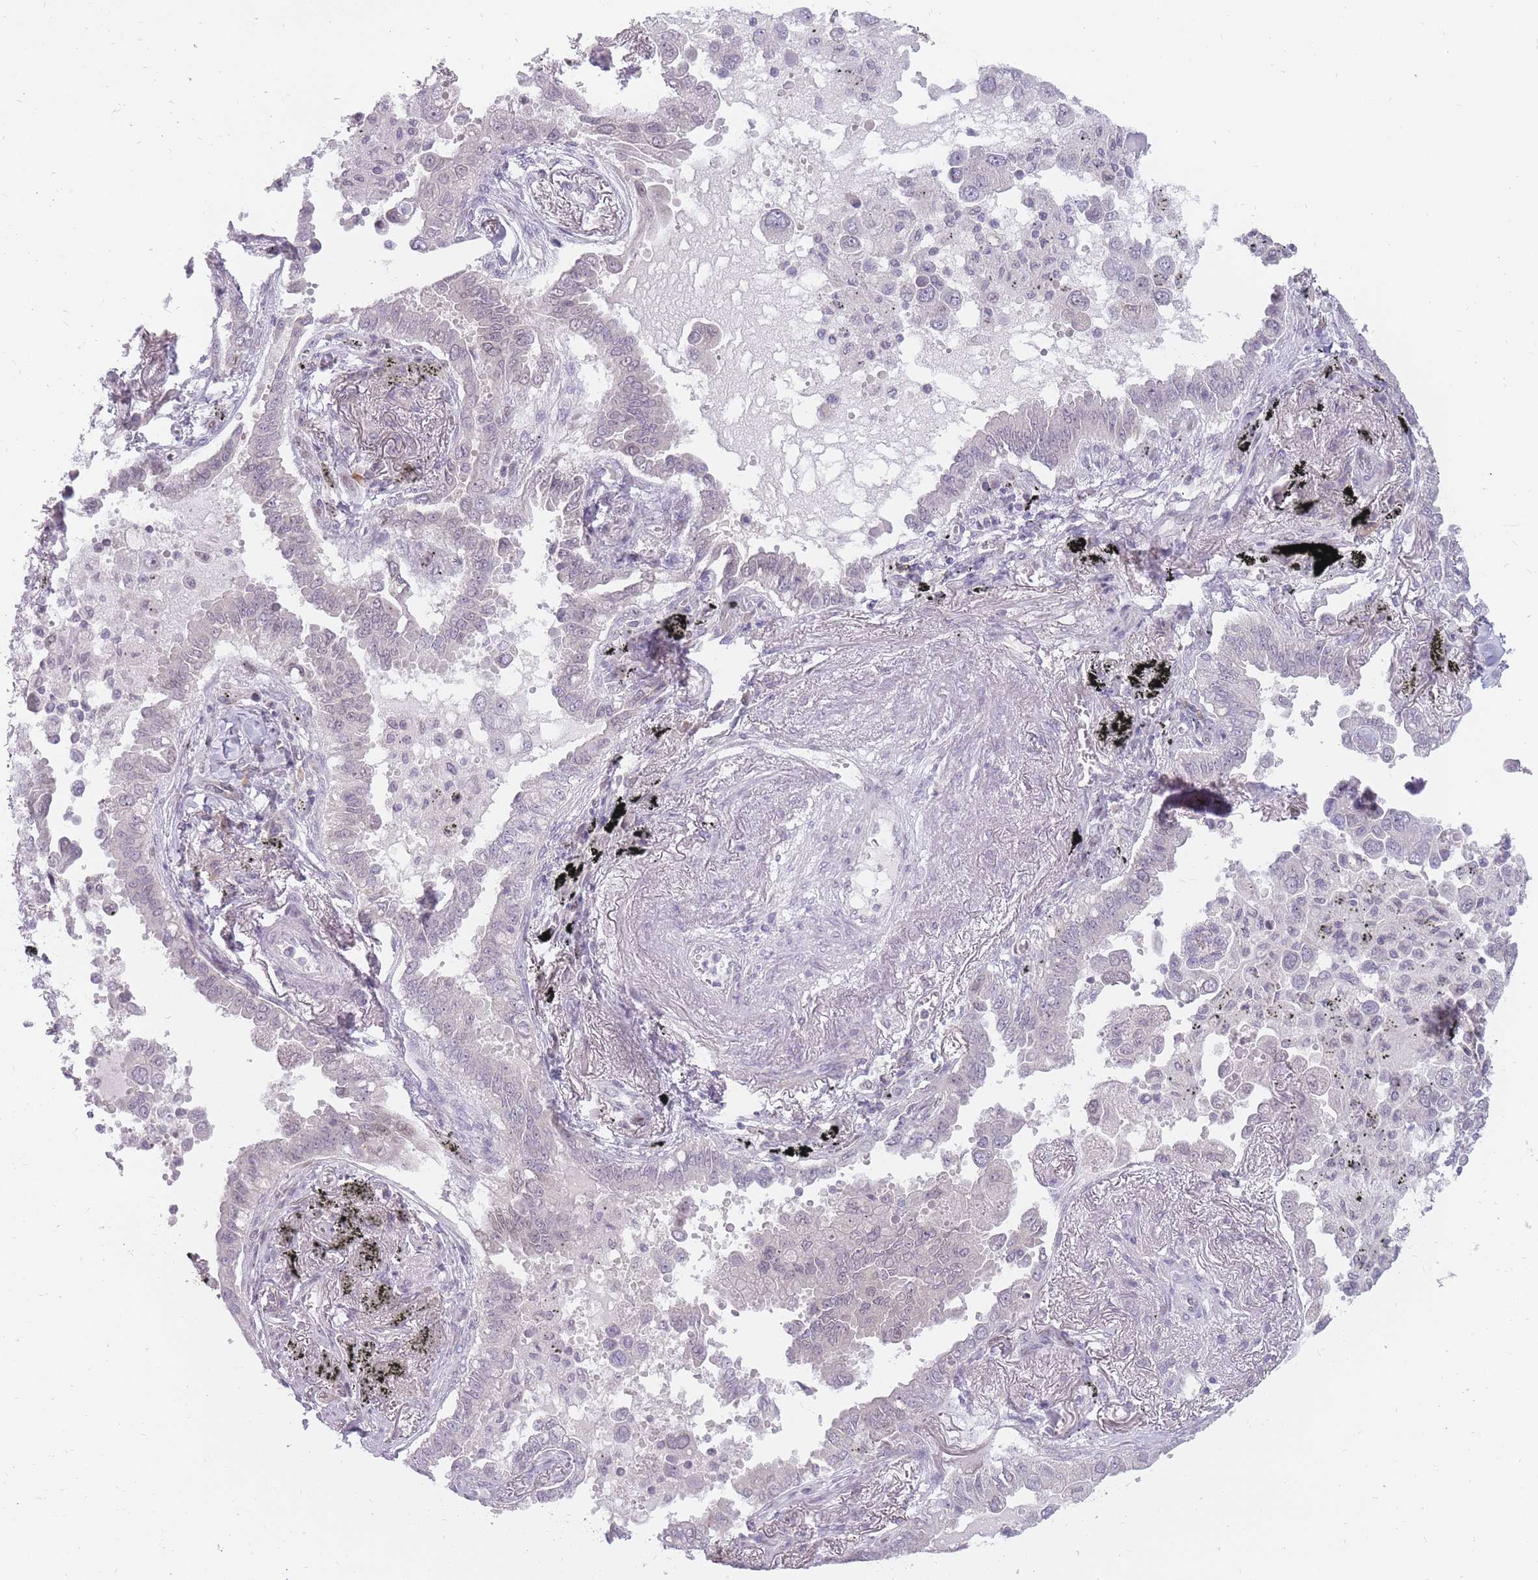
{"staining": {"intensity": "negative", "quantity": "none", "location": "none"}, "tissue": "lung cancer", "cell_type": "Tumor cells", "image_type": "cancer", "snomed": [{"axis": "morphology", "description": "Adenocarcinoma, NOS"}, {"axis": "topography", "description": "Lung"}], "caption": "Tumor cells are negative for brown protein staining in lung cancer. Nuclei are stained in blue.", "gene": "POMZP3", "patient": {"sex": "male", "age": 67}}